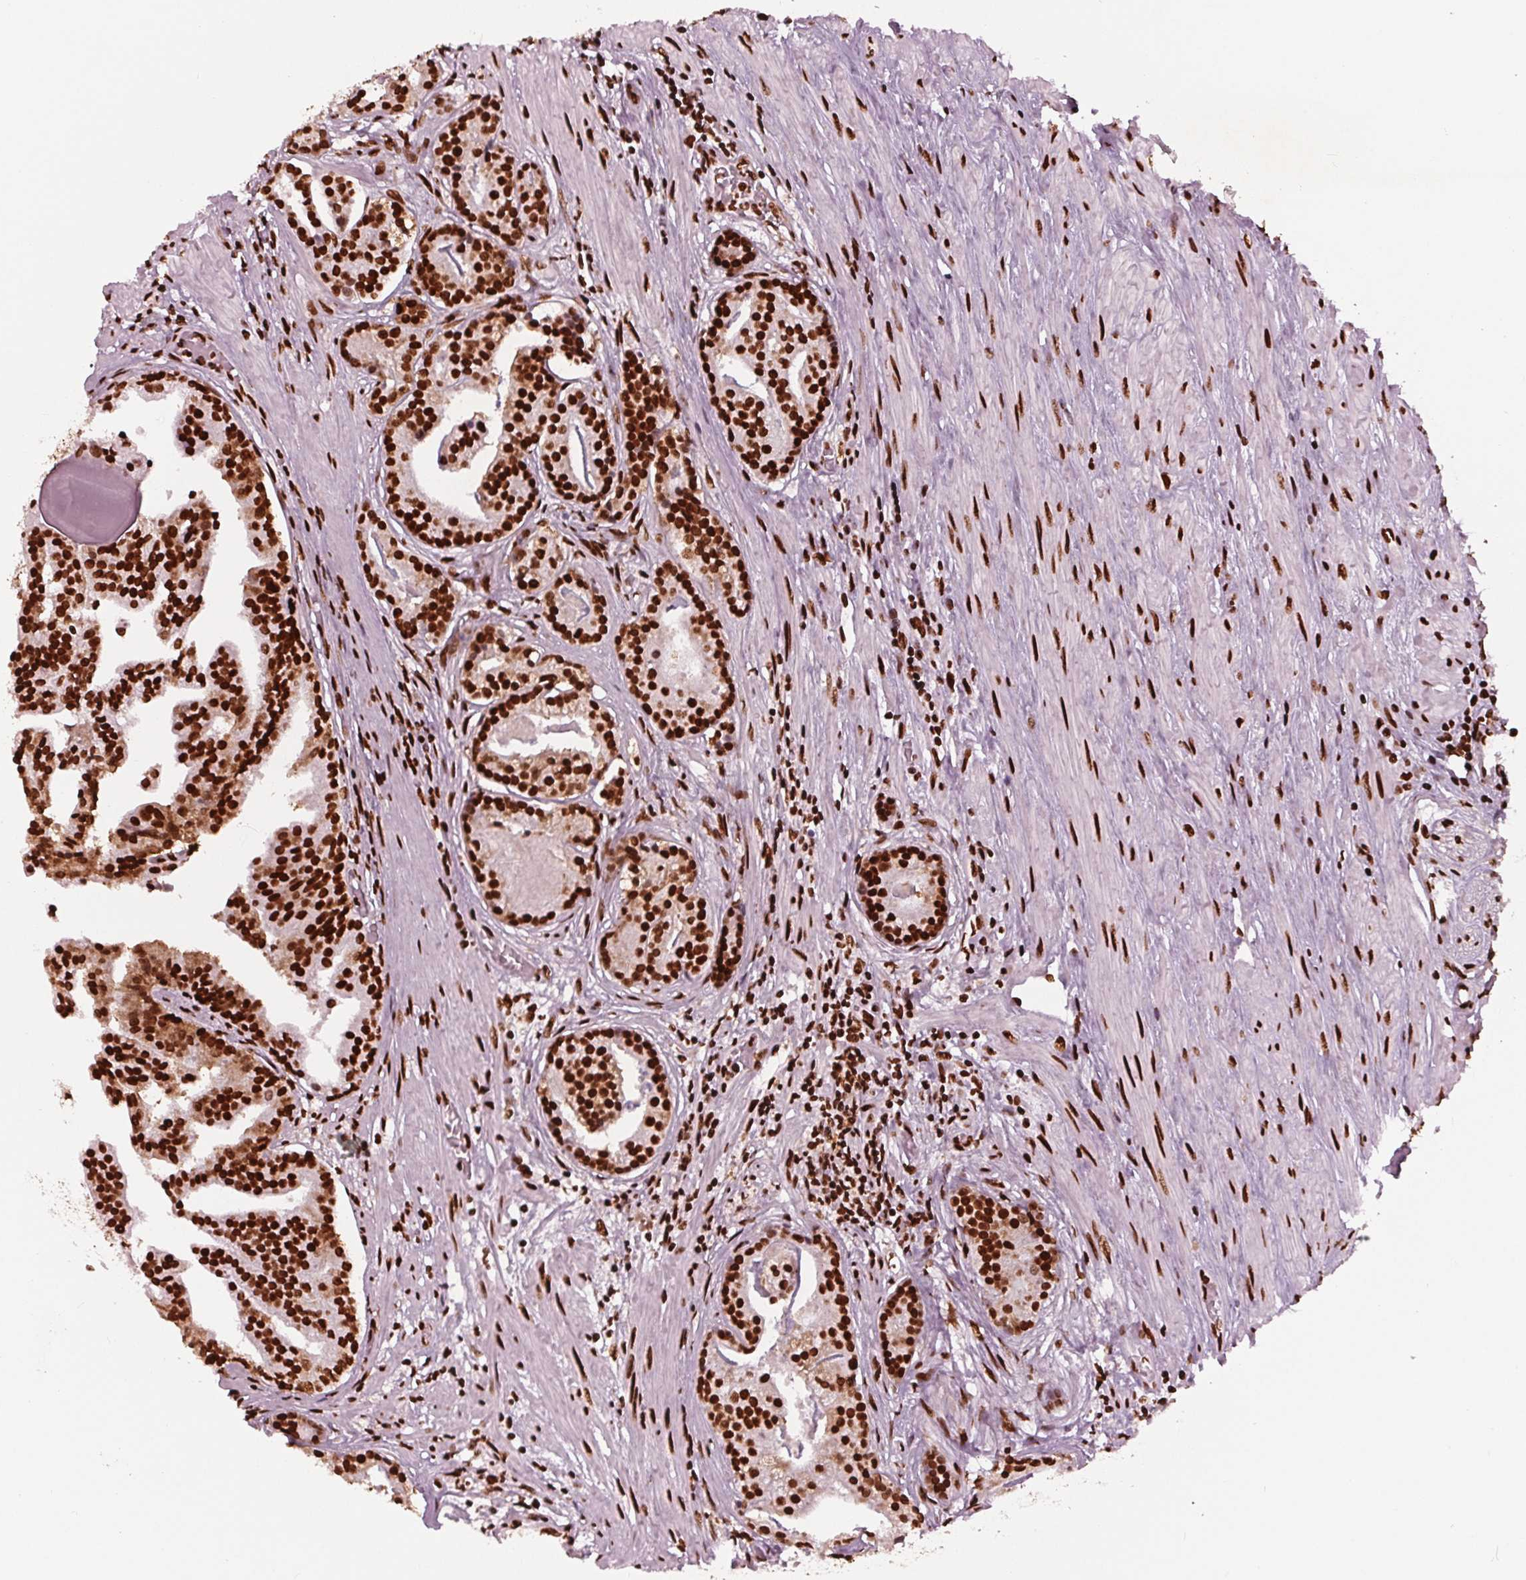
{"staining": {"intensity": "strong", "quantity": ">75%", "location": "nuclear"}, "tissue": "prostate cancer", "cell_type": "Tumor cells", "image_type": "cancer", "snomed": [{"axis": "morphology", "description": "Adenocarcinoma, NOS"}, {"axis": "topography", "description": "Prostate and seminal vesicle, NOS"}, {"axis": "topography", "description": "Prostate"}], "caption": "About >75% of tumor cells in prostate adenocarcinoma show strong nuclear protein staining as visualized by brown immunohistochemical staining.", "gene": "BRD4", "patient": {"sex": "male", "age": 44}}